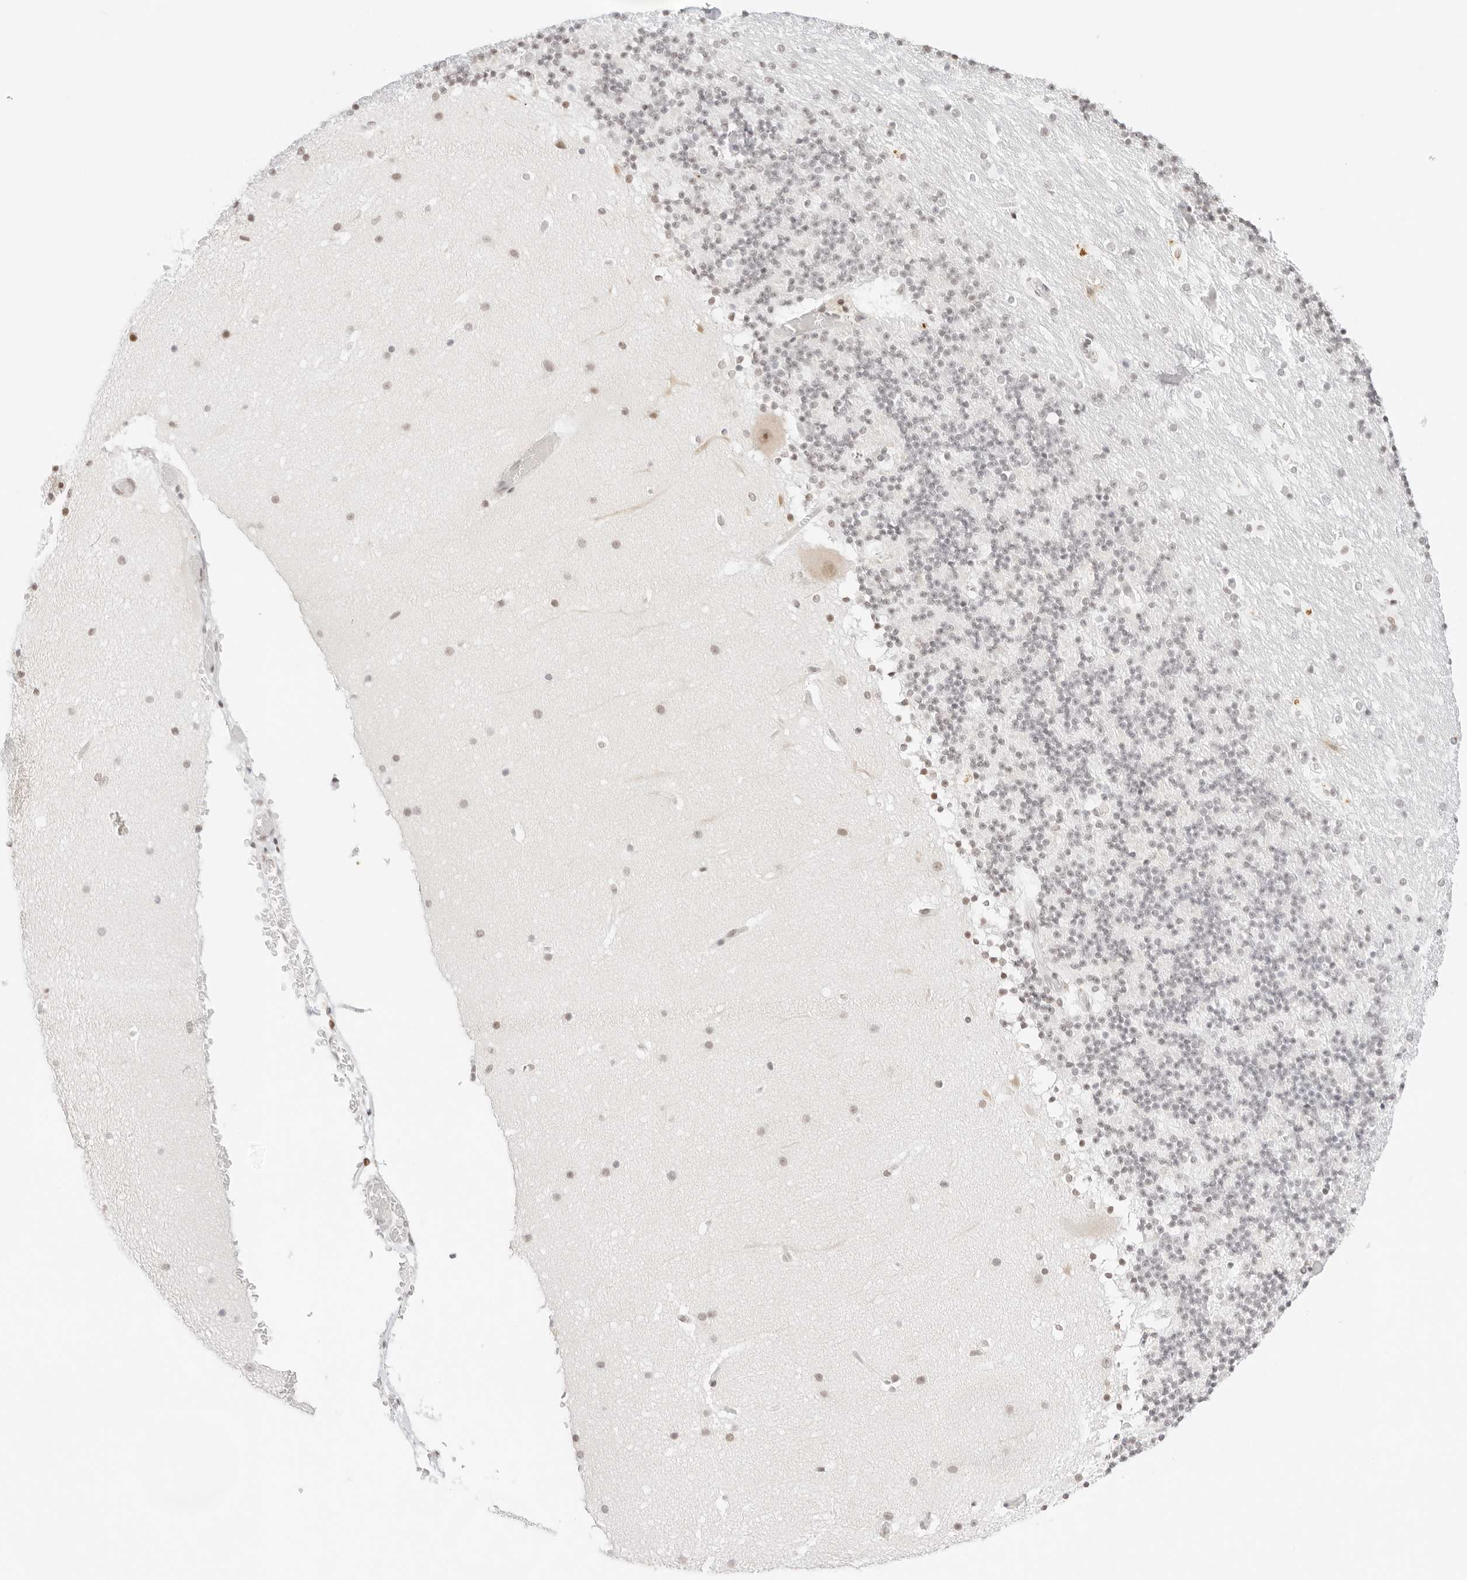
{"staining": {"intensity": "negative", "quantity": "none", "location": "none"}, "tissue": "cerebellum", "cell_type": "Cells in granular layer", "image_type": "normal", "snomed": [{"axis": "morphology", "description": "Normal tissue, NOS"}, {"axis": "topography", "description": "Cerebellum"}], "caption": "High power microscopy histopathology image of an IHC photomicrograph of benign cerebellum, revealing no significant positivity in cells in granular layer. (Stains: DAB immunohistochemistry (IHC) with hematoxylin counter stain, Microscopy: brightfield microscopy at high magnification).", "gene": "GNAS", "patient": {"sex": "male", "age": 57}}